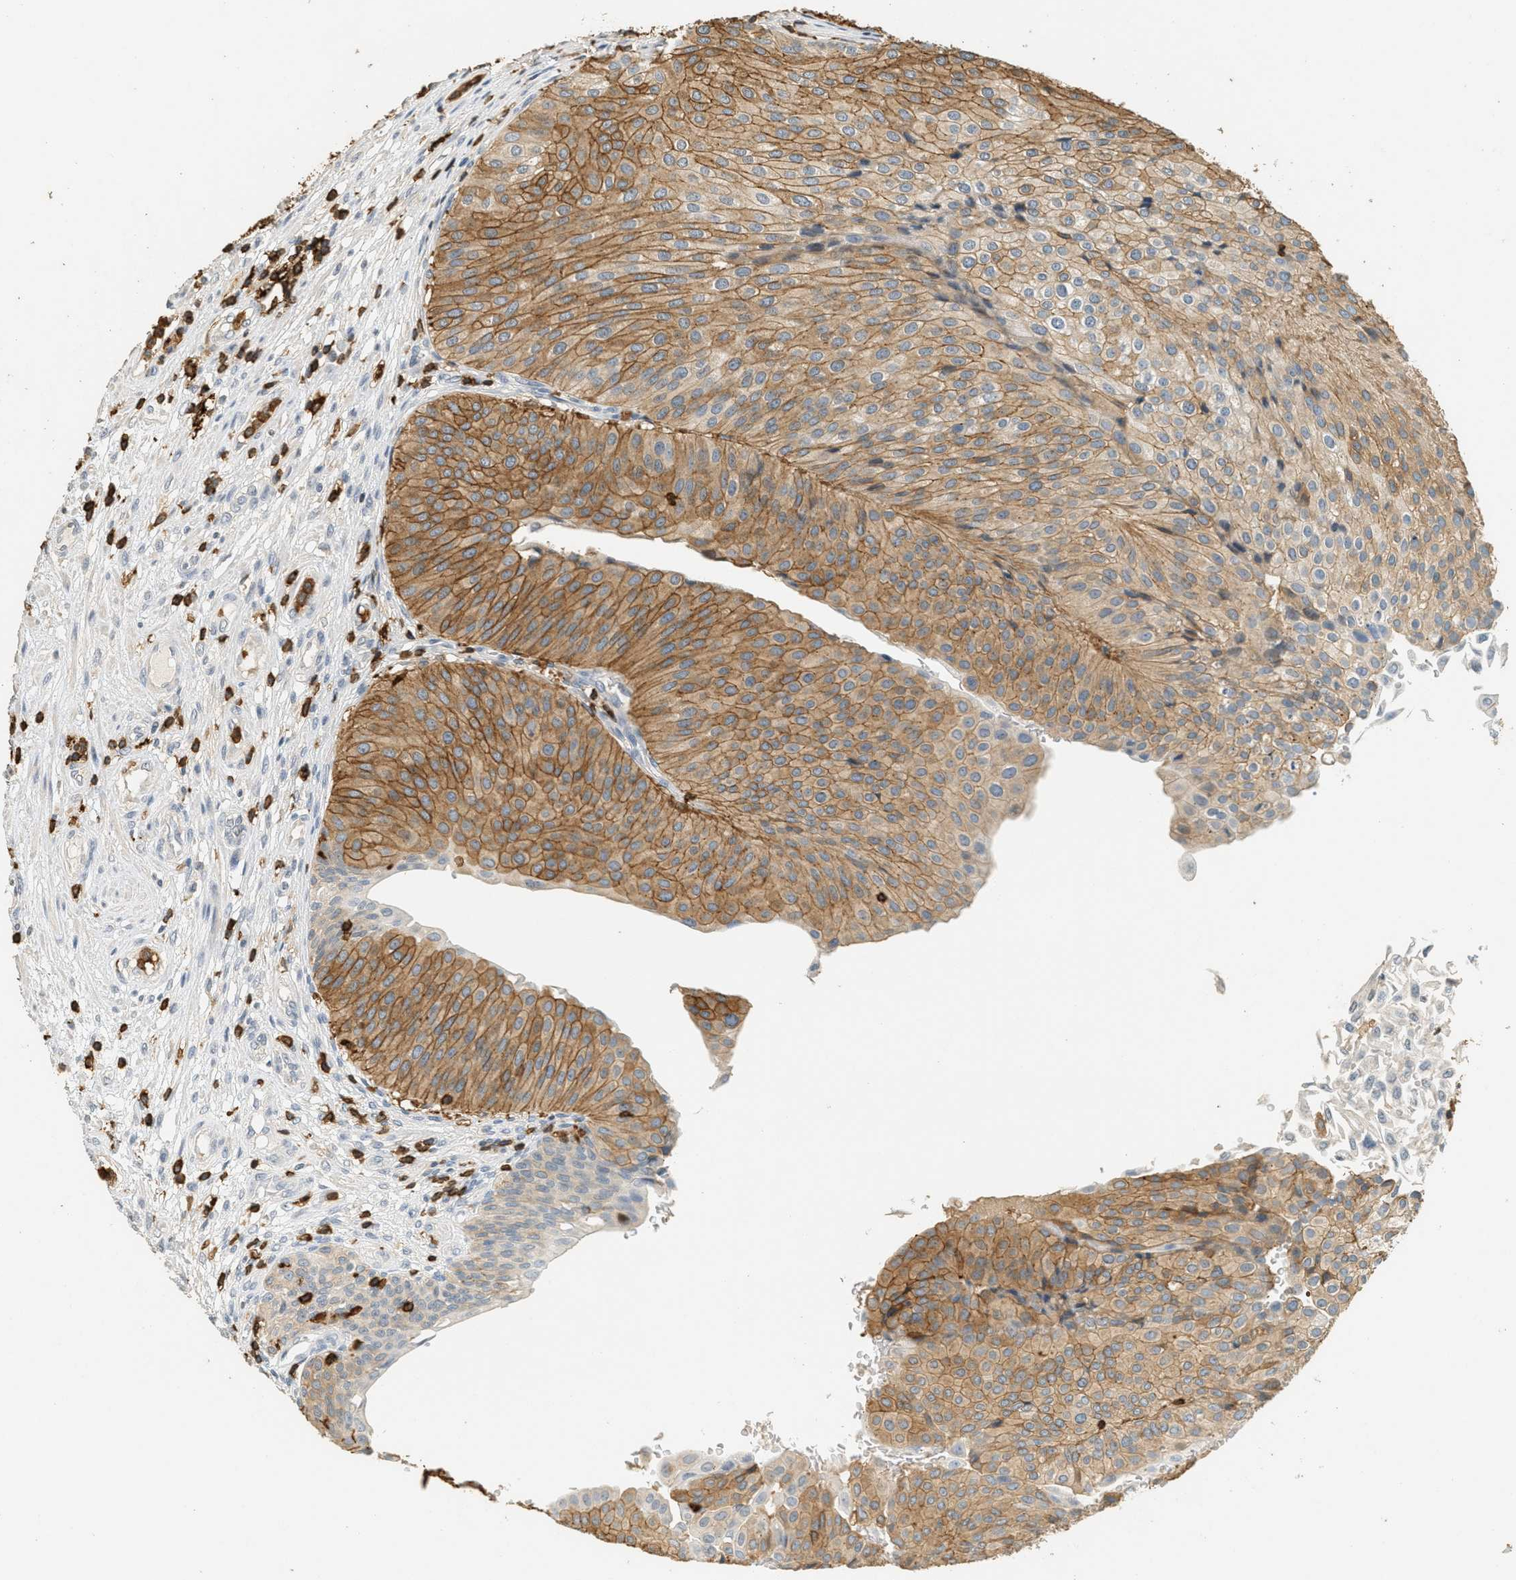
{"staining": {"intensity": "moderate", "quantity": "25%-75%", "location": "cytoplasmic/membranous"}, "tissue": "urothelial cancer", "cell_type": "Tumor cells", "image_type": "cancer", "snomed": [{"axis": "morphology", "description": "Urothelial carcinoma, Low grade"}, {"axis": "topography", "description": "Urinary bladder"}], "caption": "The immunohistochemical stain highlights moderate cytoplasmic/membranous positivity in tumor cells of urothelial cancer tissue.", "gene": "LSP1", "patient": {"sex": "male", "age": 67}}